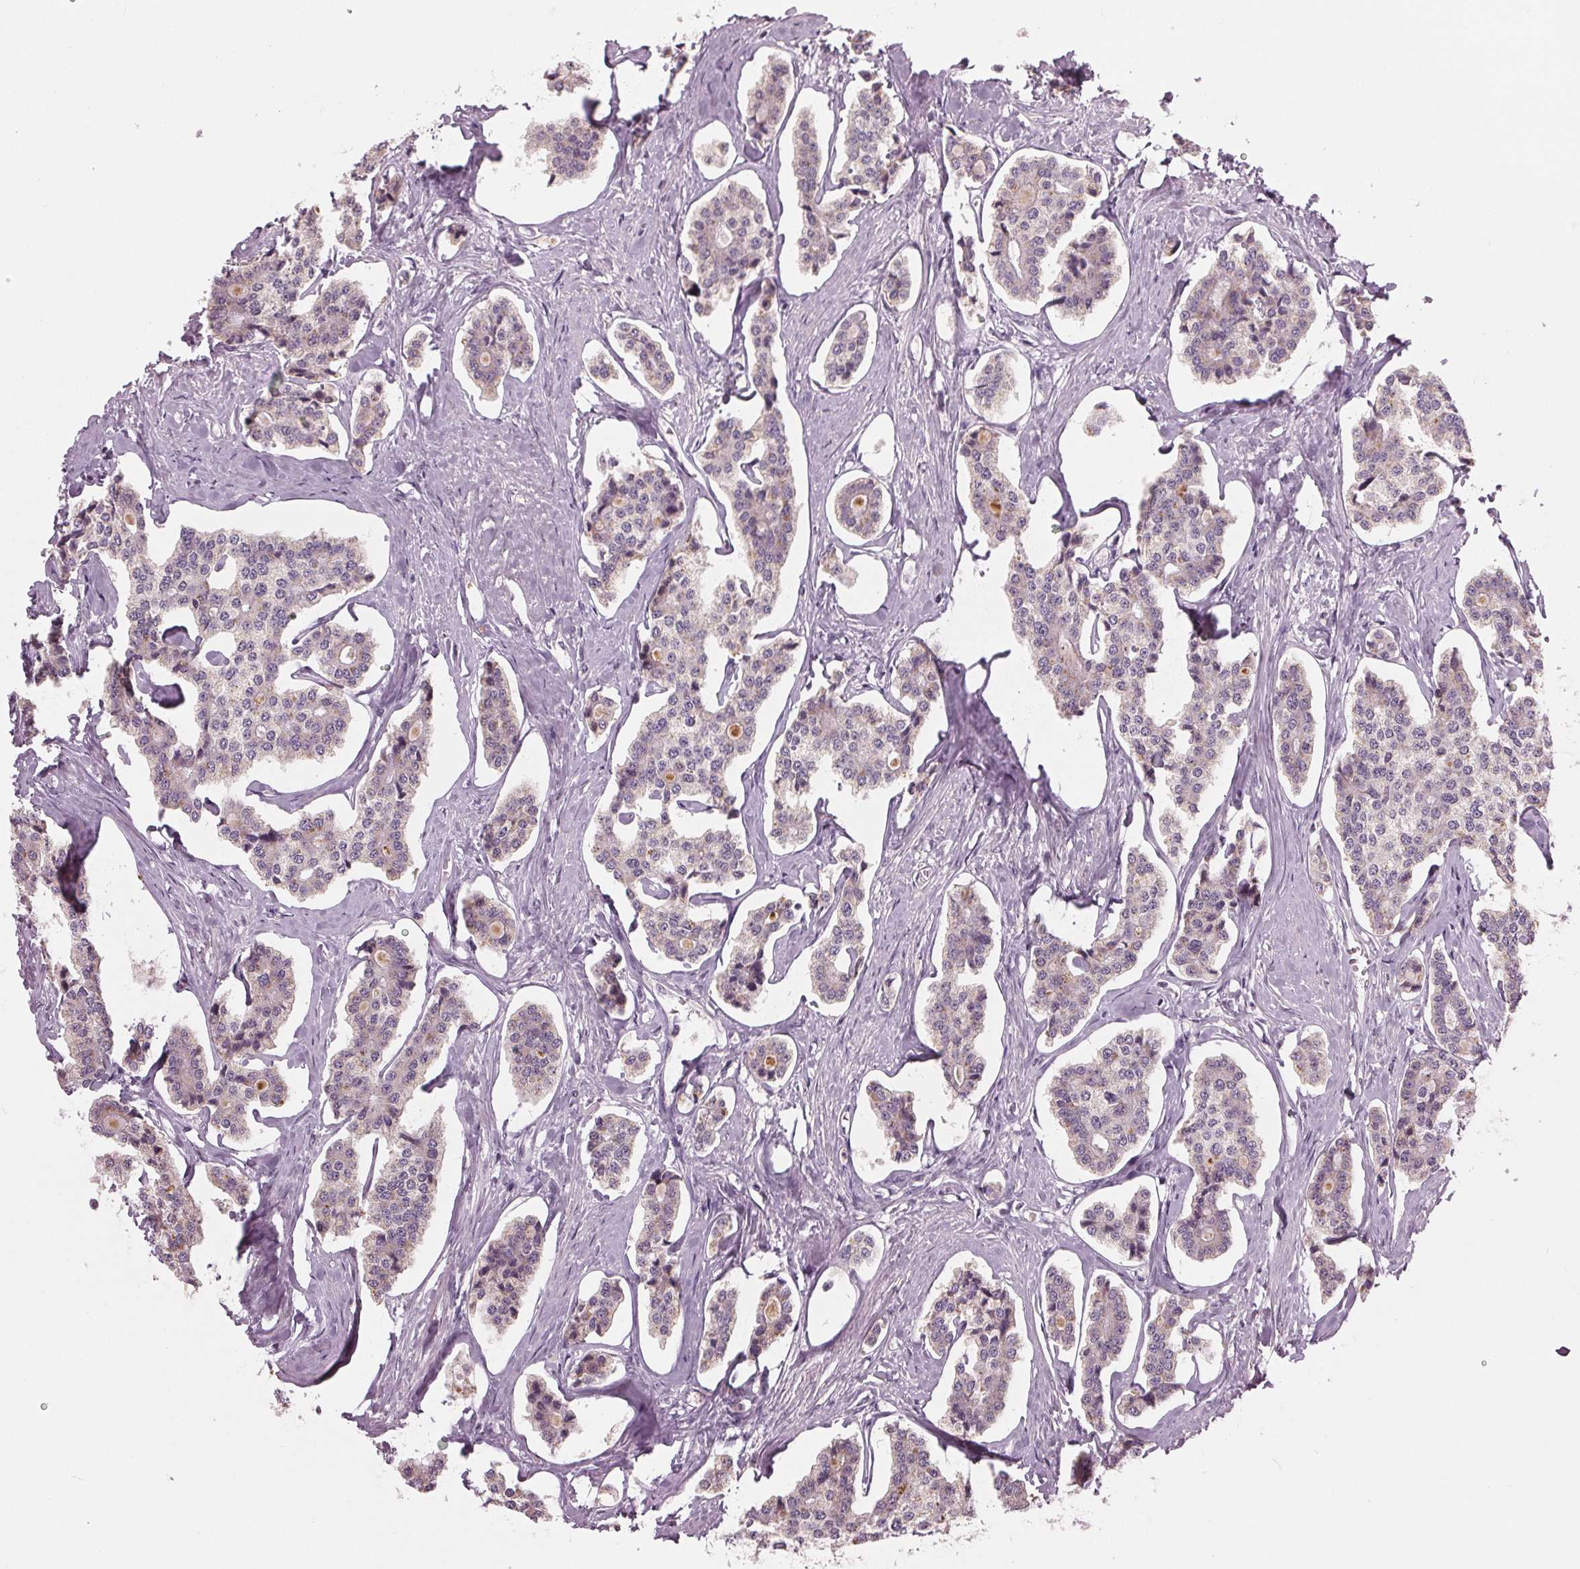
{"staining": {"intensity": "negative", "quantity": "none", "location": "none"}, "tissue": "carcinoid", "cell_type": "Tumor cells", "image_type": "cancer", "snomed": [{"axis": "morphology", "description": "Carcinoid, malignant, NOS"}, {"axis": "topography", "description": "Small intestine"}], "caption": "The immunohistochemistry image has no significant staining in tumor cells of carcinoid tissue.", "gene": "ZNF605", "patient": {"sex": "female", "age": 65}}